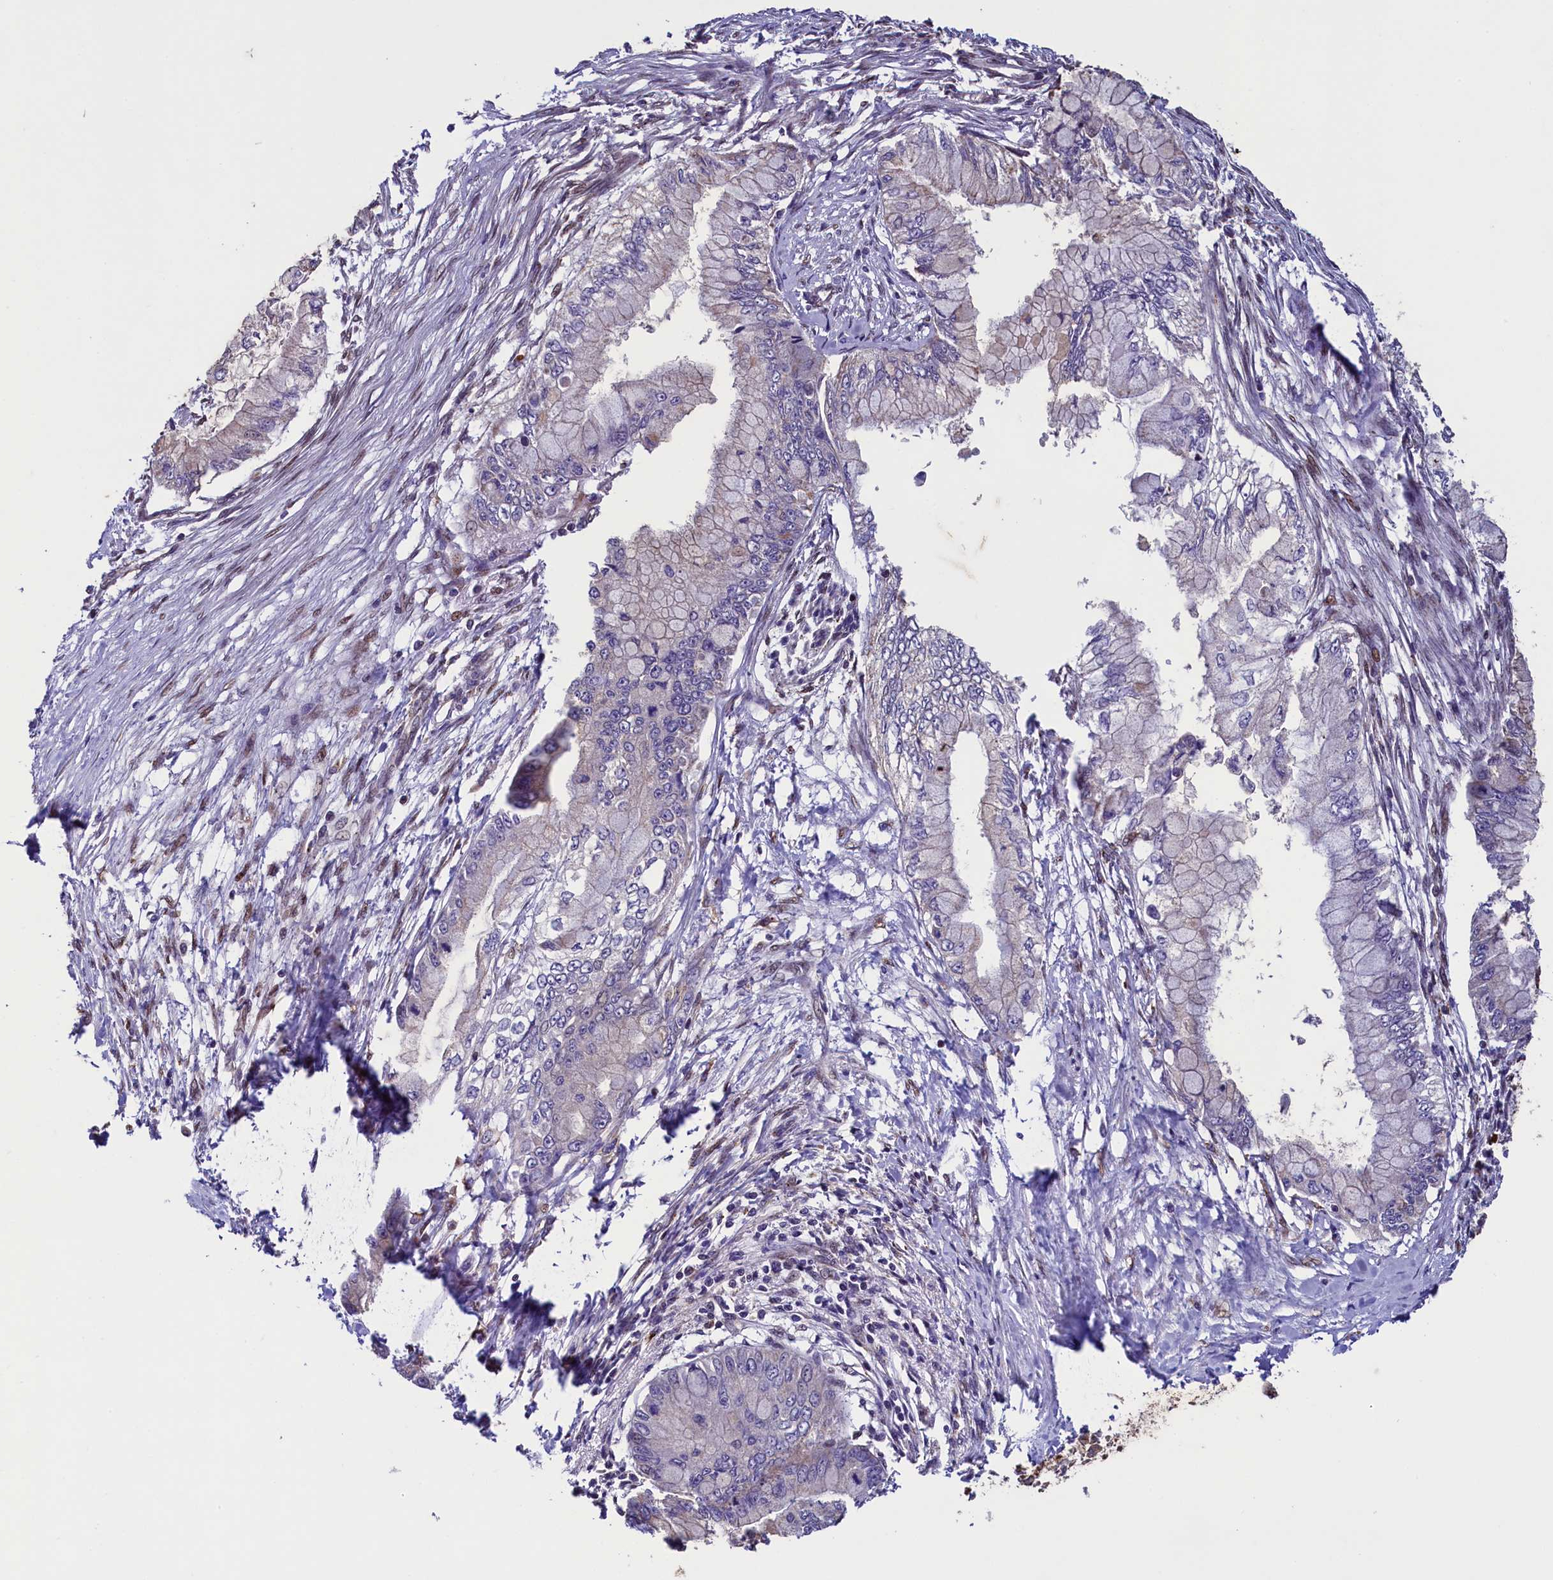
{"staining": {"intensity": "negative", "quantity": "none", "location": "none"}, "tissue": "pancreatic cancer", "cell_type": "Tumor cells", "image_type": "cancer", "snomed": [{"axis": "morphology", "description": "Adenocarcinoma, NOS"}, {"axis": "topography", "description": "Pancreas"}], "caption": "Immunohistochemical staining of human pancreatic cancer demonstrates no significant positivity in tumor cells. Nuclei are stained in blue.", "gene": "ZNF577", "patient": {"sex": "male", "age": 48}}